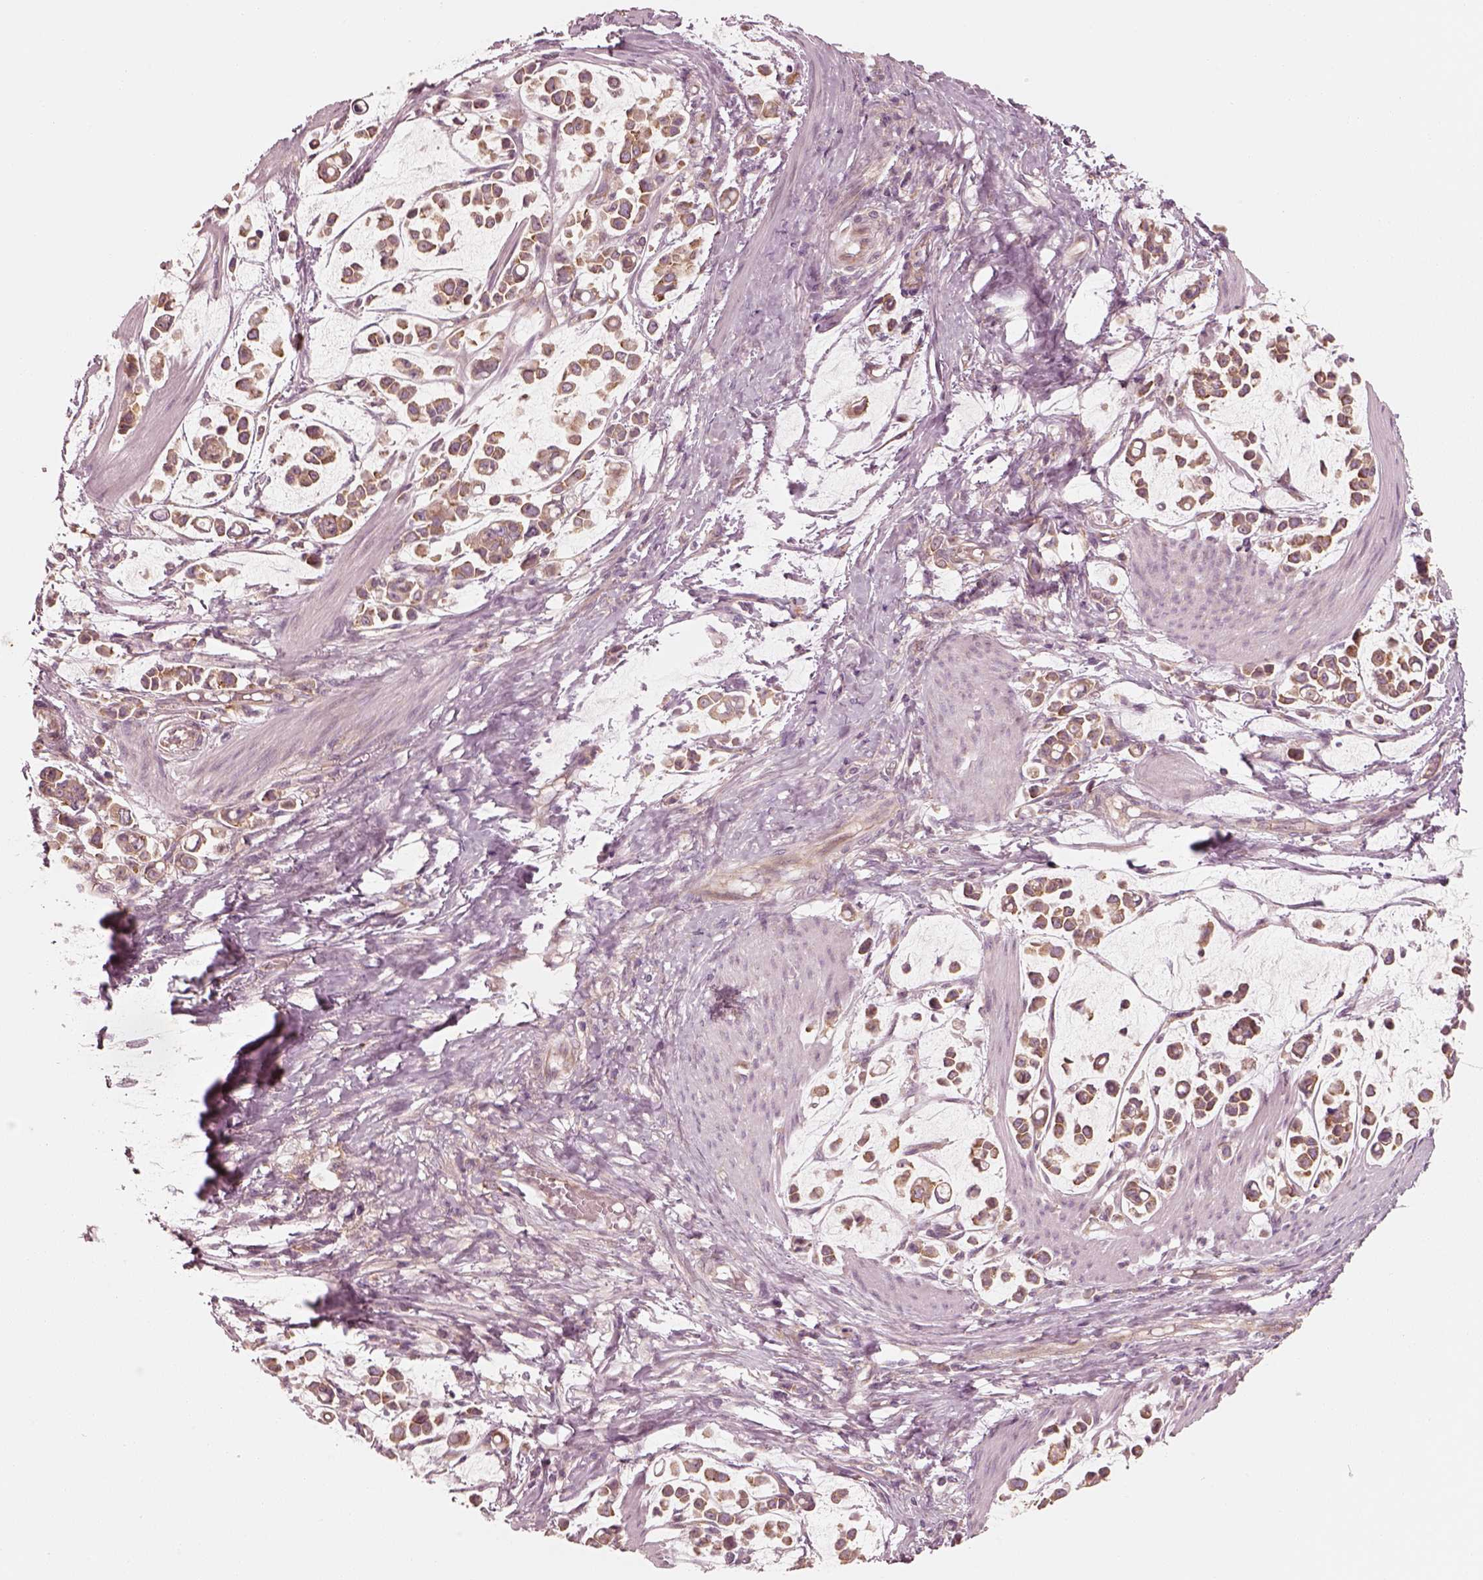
{"staining": {"intensity": "moderate", "quantity": ">75%", "location": "cytoplasmic/membranous"}, "tissue": "stomach cancer", "cell_type": "Tumor cells", "image_type": "cancer", "snomed": [{"axis": "morphology", "description": "Adenocarcinoma, NOS"}, {"axis": "topography", "description": "Stomach"}], "caption": "About >75% of tumor cells in human stomach cancer (adenocarcinoma) demonstrate moderate cytoplasmic/membranous protein positivity as visualized by brown immunohistochemical staining.", "gene": "CNOT2", "patient": {"sex": "male", "age": 82}}